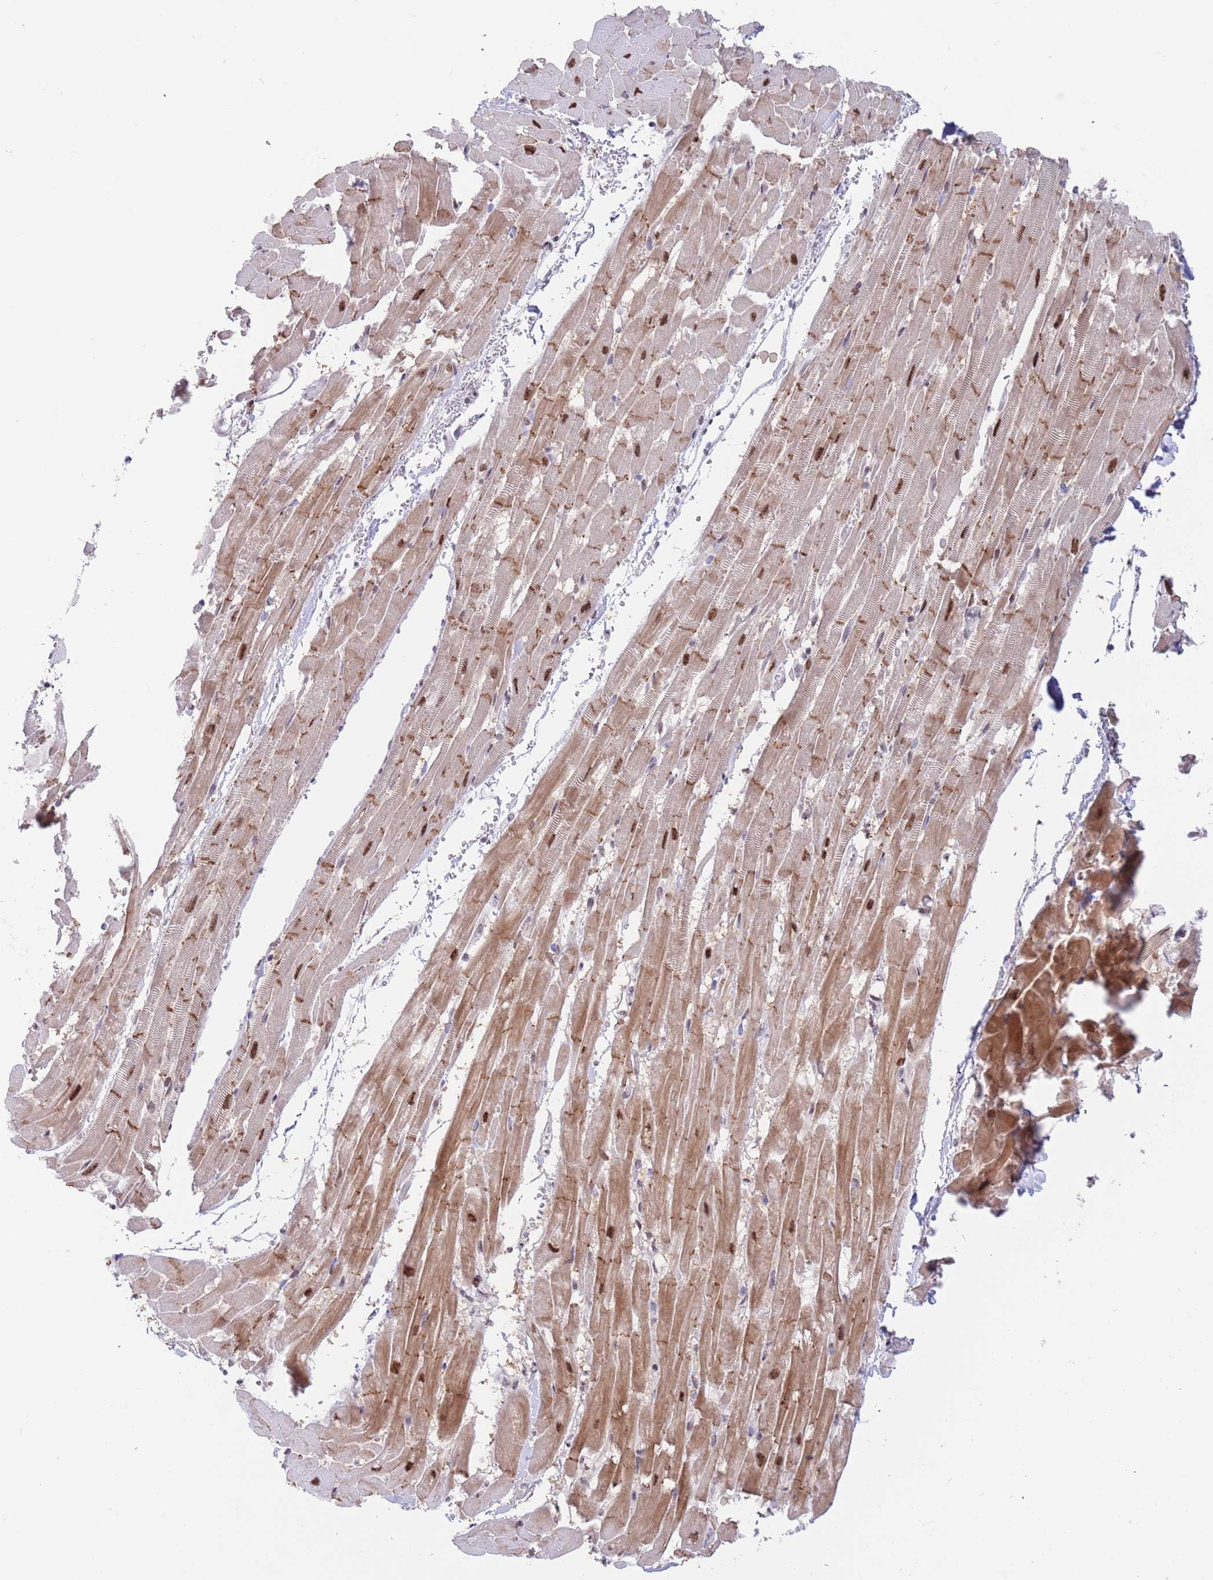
{"staining": {"intensity": "moderate", "quantity": ">75%", "location": "cytoplasmic/membranous,nuclear"}, "tissue": "heart muscle", "cell_type": "Cardiomyocytes", "image_type": "normal", "snomed": [{"axis": "morphology", "description": "Normal tissue, NOS"}, {"axis": "topography", "description": "Heart"}], "caption": "There is medium levels of moderate cytoplasmic/membranous,nuclear staining in cardiomyocytes of unremarkable heart muscle, as demonstrated by immunohistochemical staining (brown color).", "gene": "ZNF382", "patient": {"sex": "male", "age": 37}}